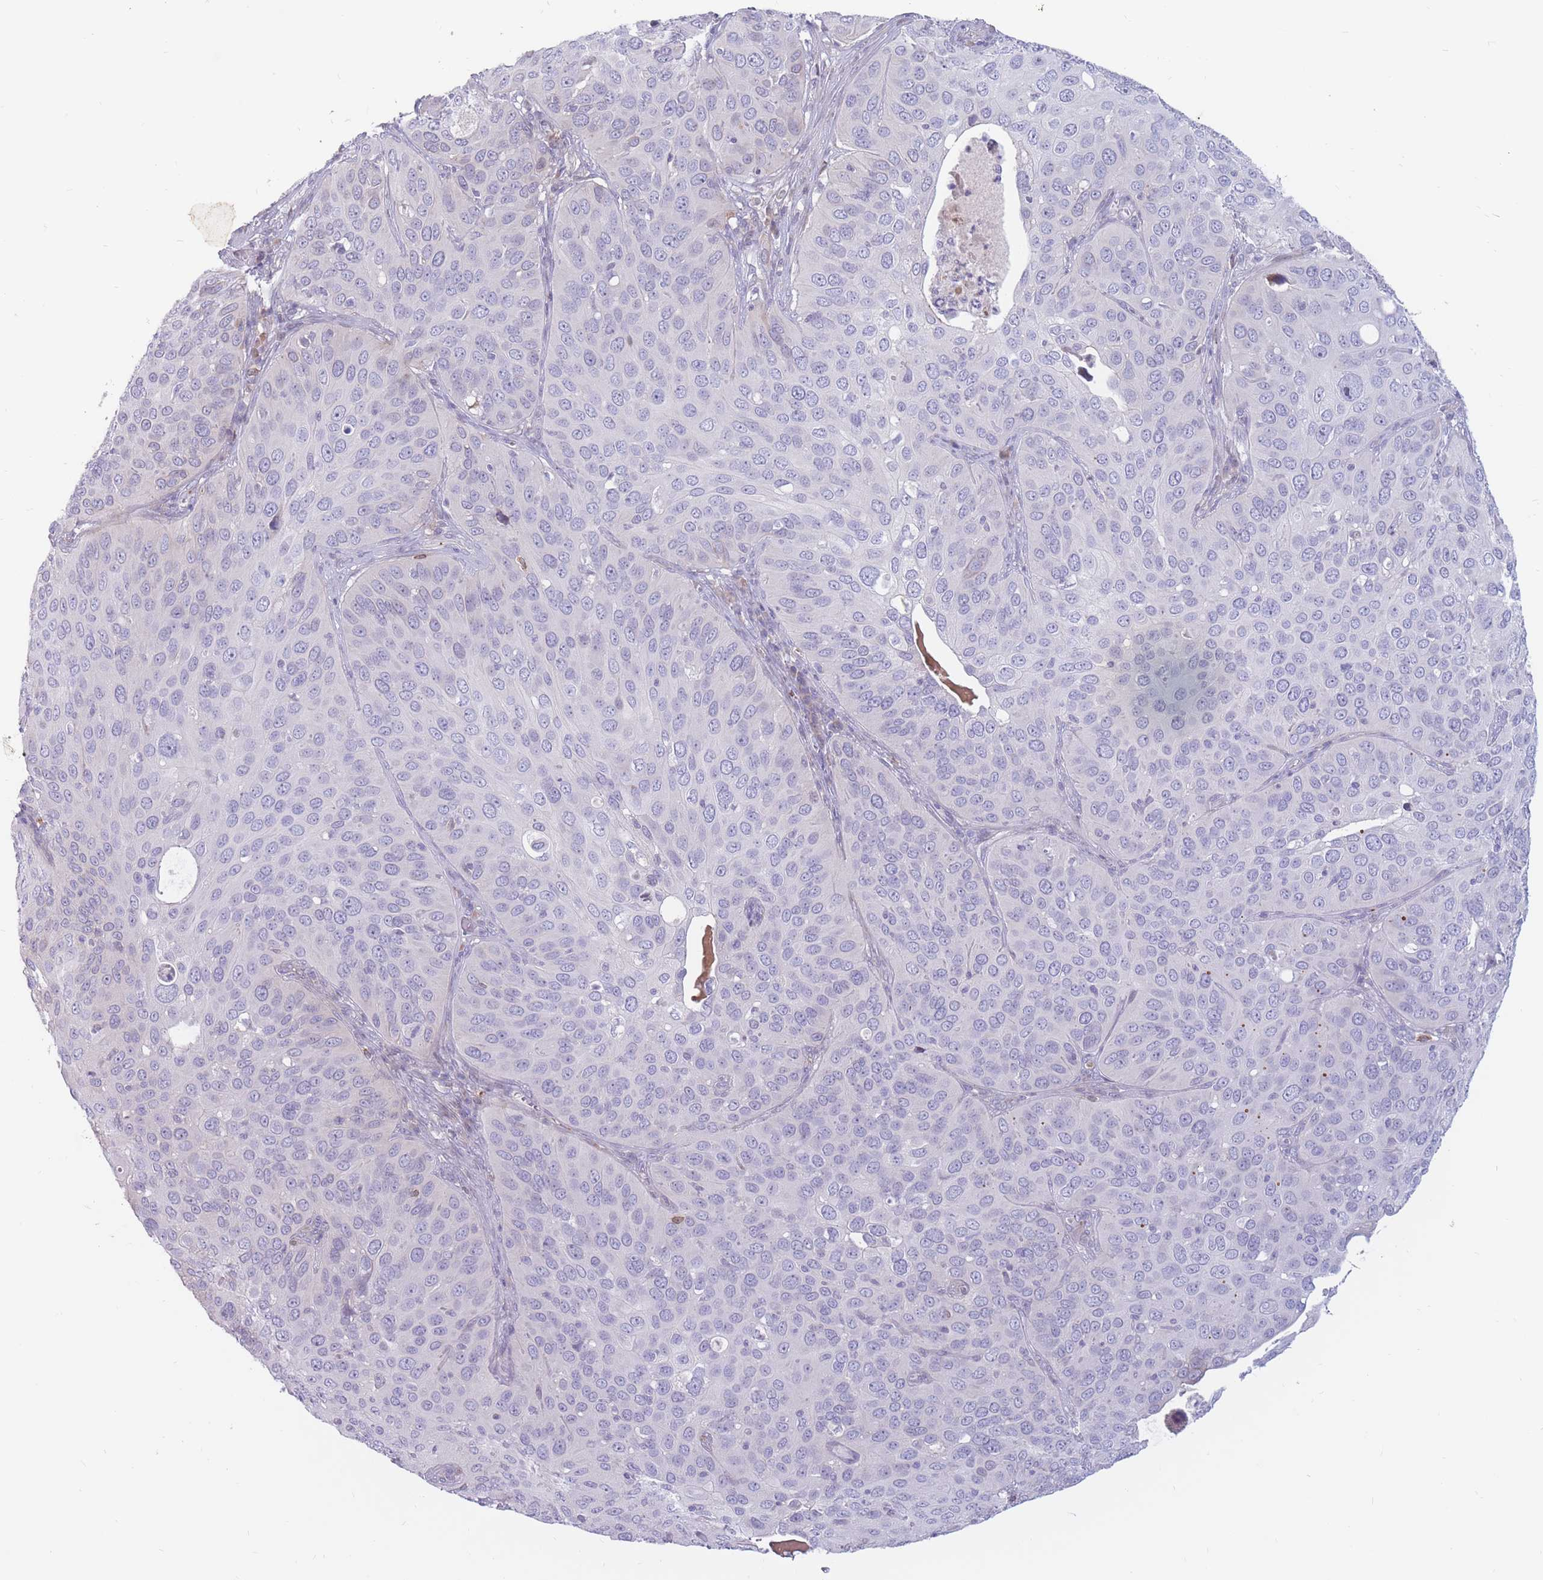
{"staining": {"intensity": "negative", "quantity": "none", "location": "none"}, "tissue": "cervical cancer", "cell_type": "Tumor cells", "image_type": "cancer", "snomed": [{"axis": "morphology", "description": "Squamous cell carcinoma, NOS"}, {"axis": "topography", "description": "Cervix"}], "caption": "Protein analysis of cervical cancer exhibits no significant staining in tumor cells.", "gene": "PTGDR", "patient": {"sex": "female", "age": 36}}